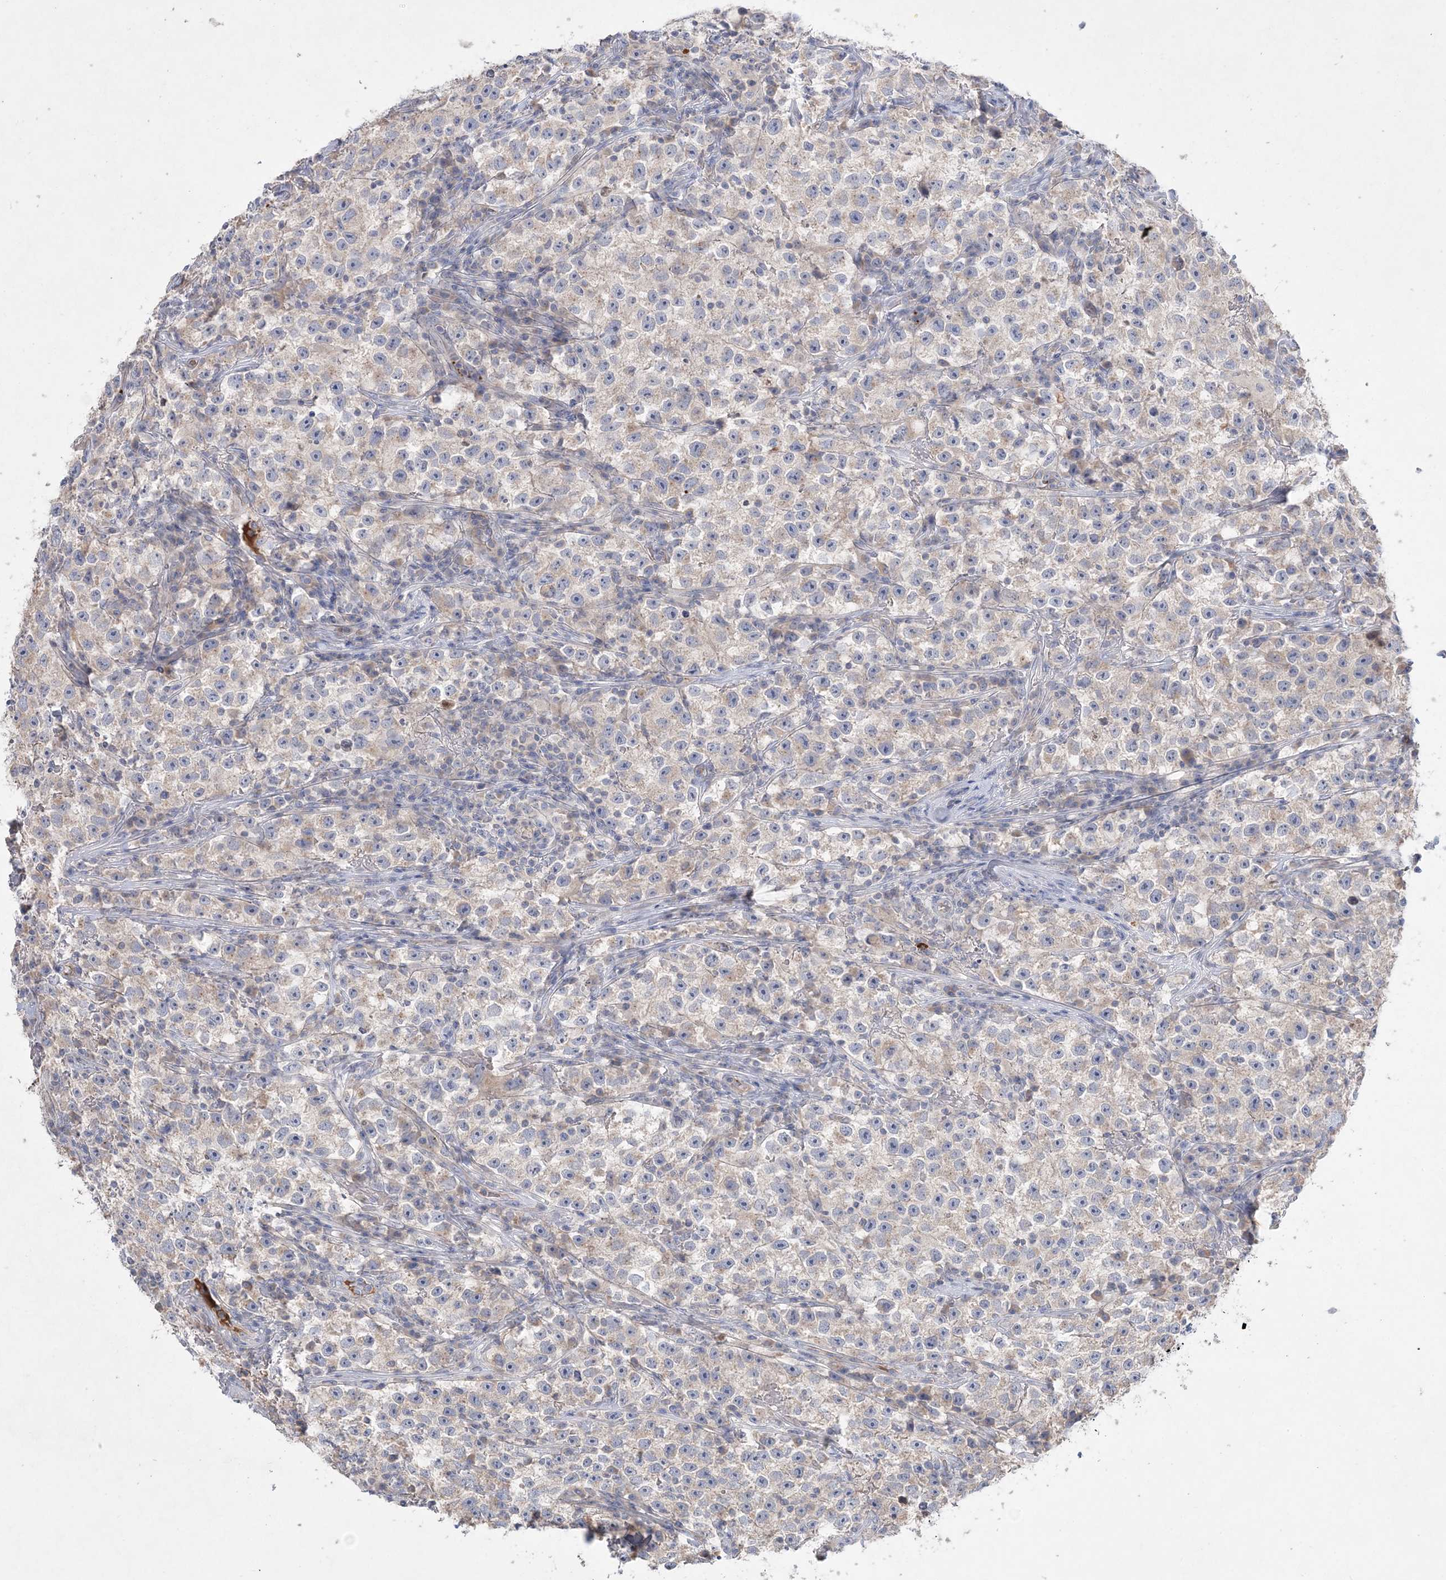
{"staining": {"intensity": "negative", "quantity": "none", "location": "none"}, "tissue": "testis cancer", "cell_type": "Tumor cells", "image_type": "cancer", "snomed": [{"axis": "morphology", "description": "Seminoma, NOS"}, {"axis": "topography", "description": "Testis"}], "caption": "A high-resolution image shows IHC staining of testis seminoma, which shows no significant expression in tumor cells. (Immunohistochemistry (ihc), brightfield microscopy, high magnification).", "gene": "ADCK2", "patient": {"sex": "male", "age": 22}}